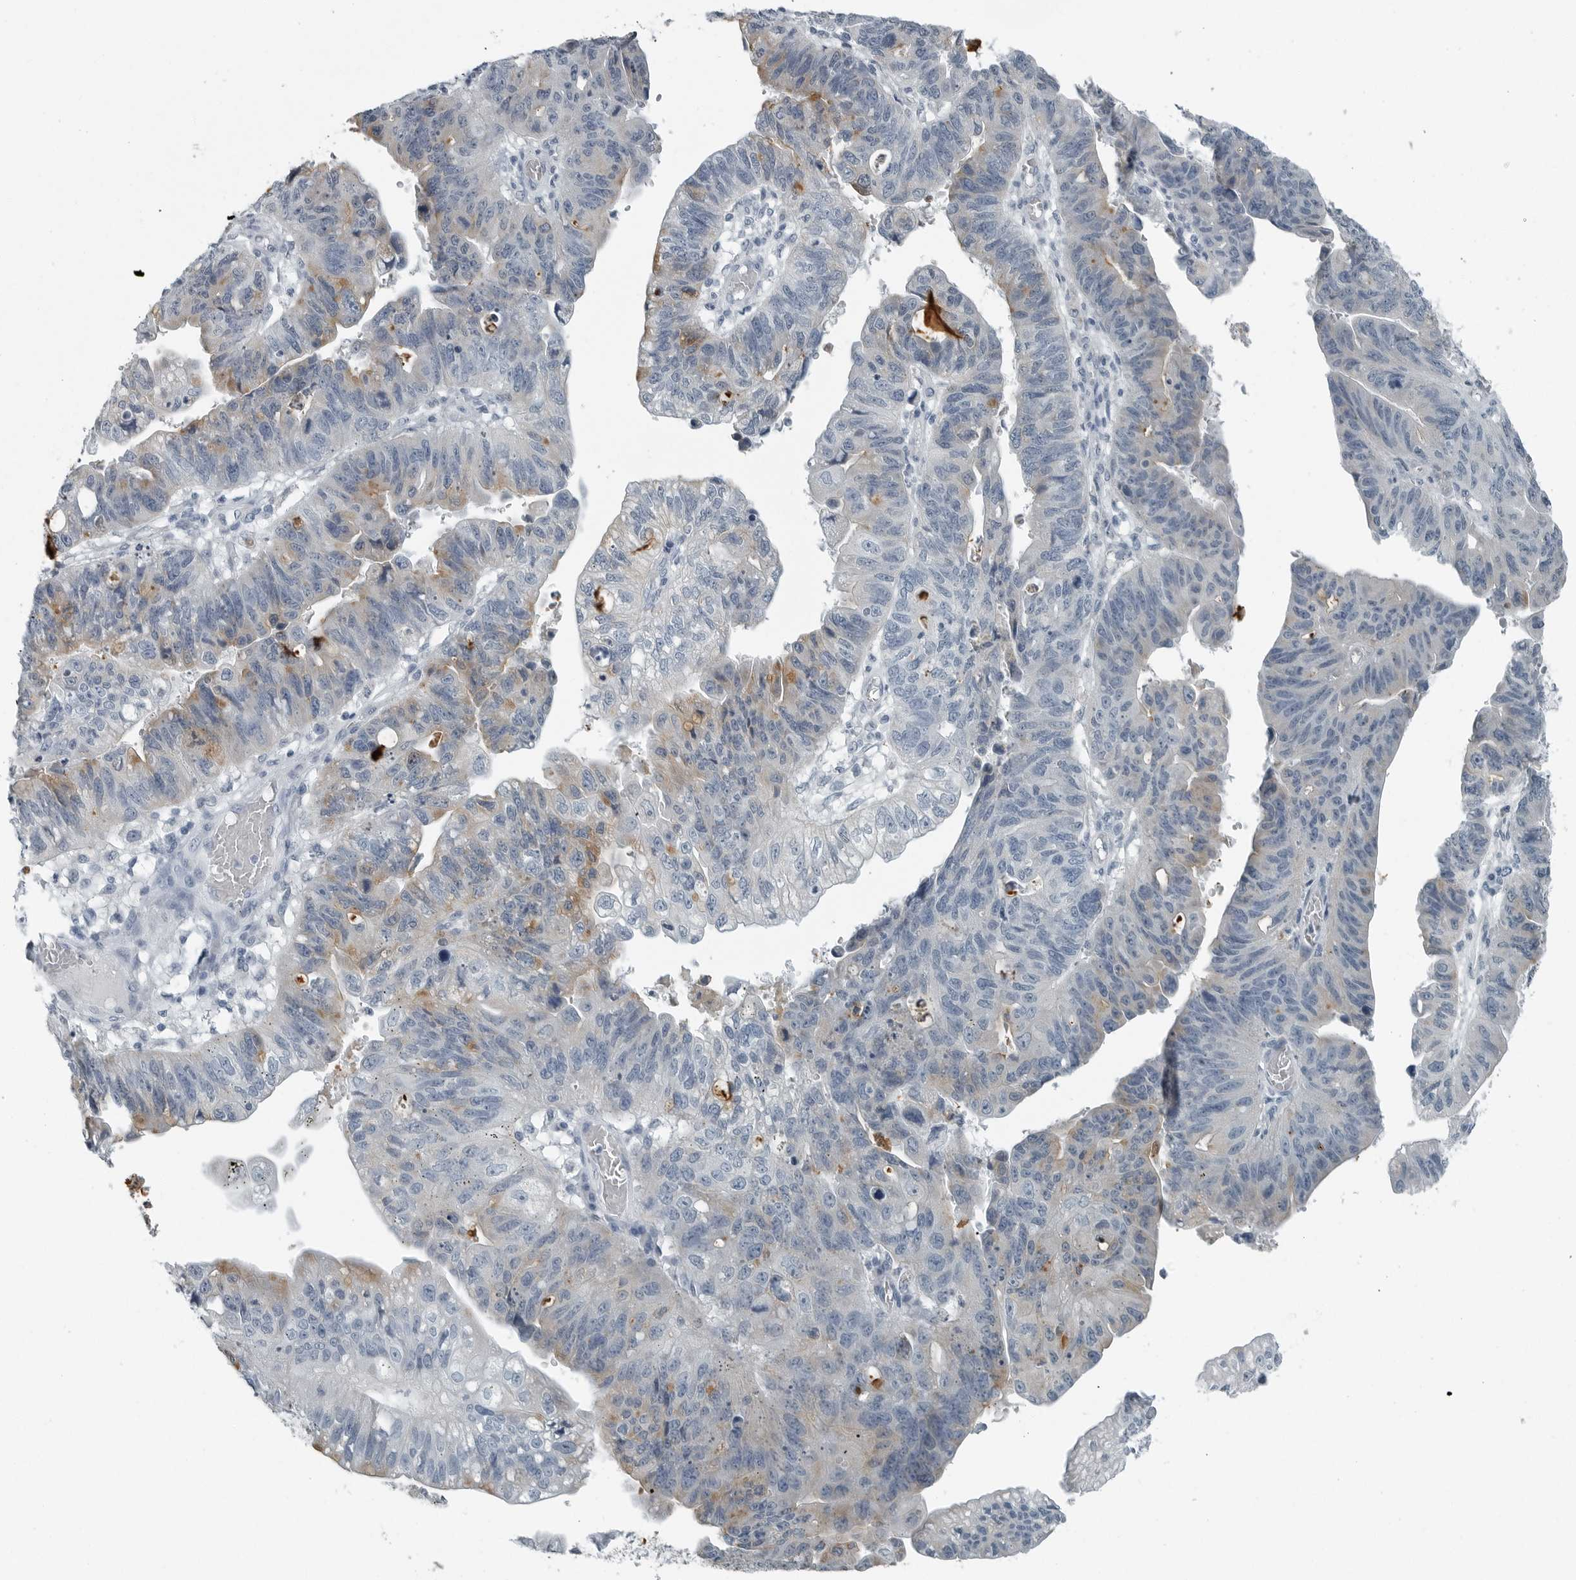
{"staining": {"intensity": "moderate", "quantity": "<25%", "location": "cytoplasmic/membranous"}, "tissue": "stomach cancer", "cell_type": "Tumor cells", "image_type": "cancer", "snomed": [{"axis": "morphology", "description": "Adenocarcinoma, NOS"}, {"axis": "topography", "description": "Stomach"}], "caption": "Immunohistochemistry of adenocarcinoma (stomach) exhibits low levels of moderate cytoplasmic/membranous expression in approximately <25% of tumor cells.", "gene": "ZPBP2", "patient": {"sex": "male", "age": 59}}